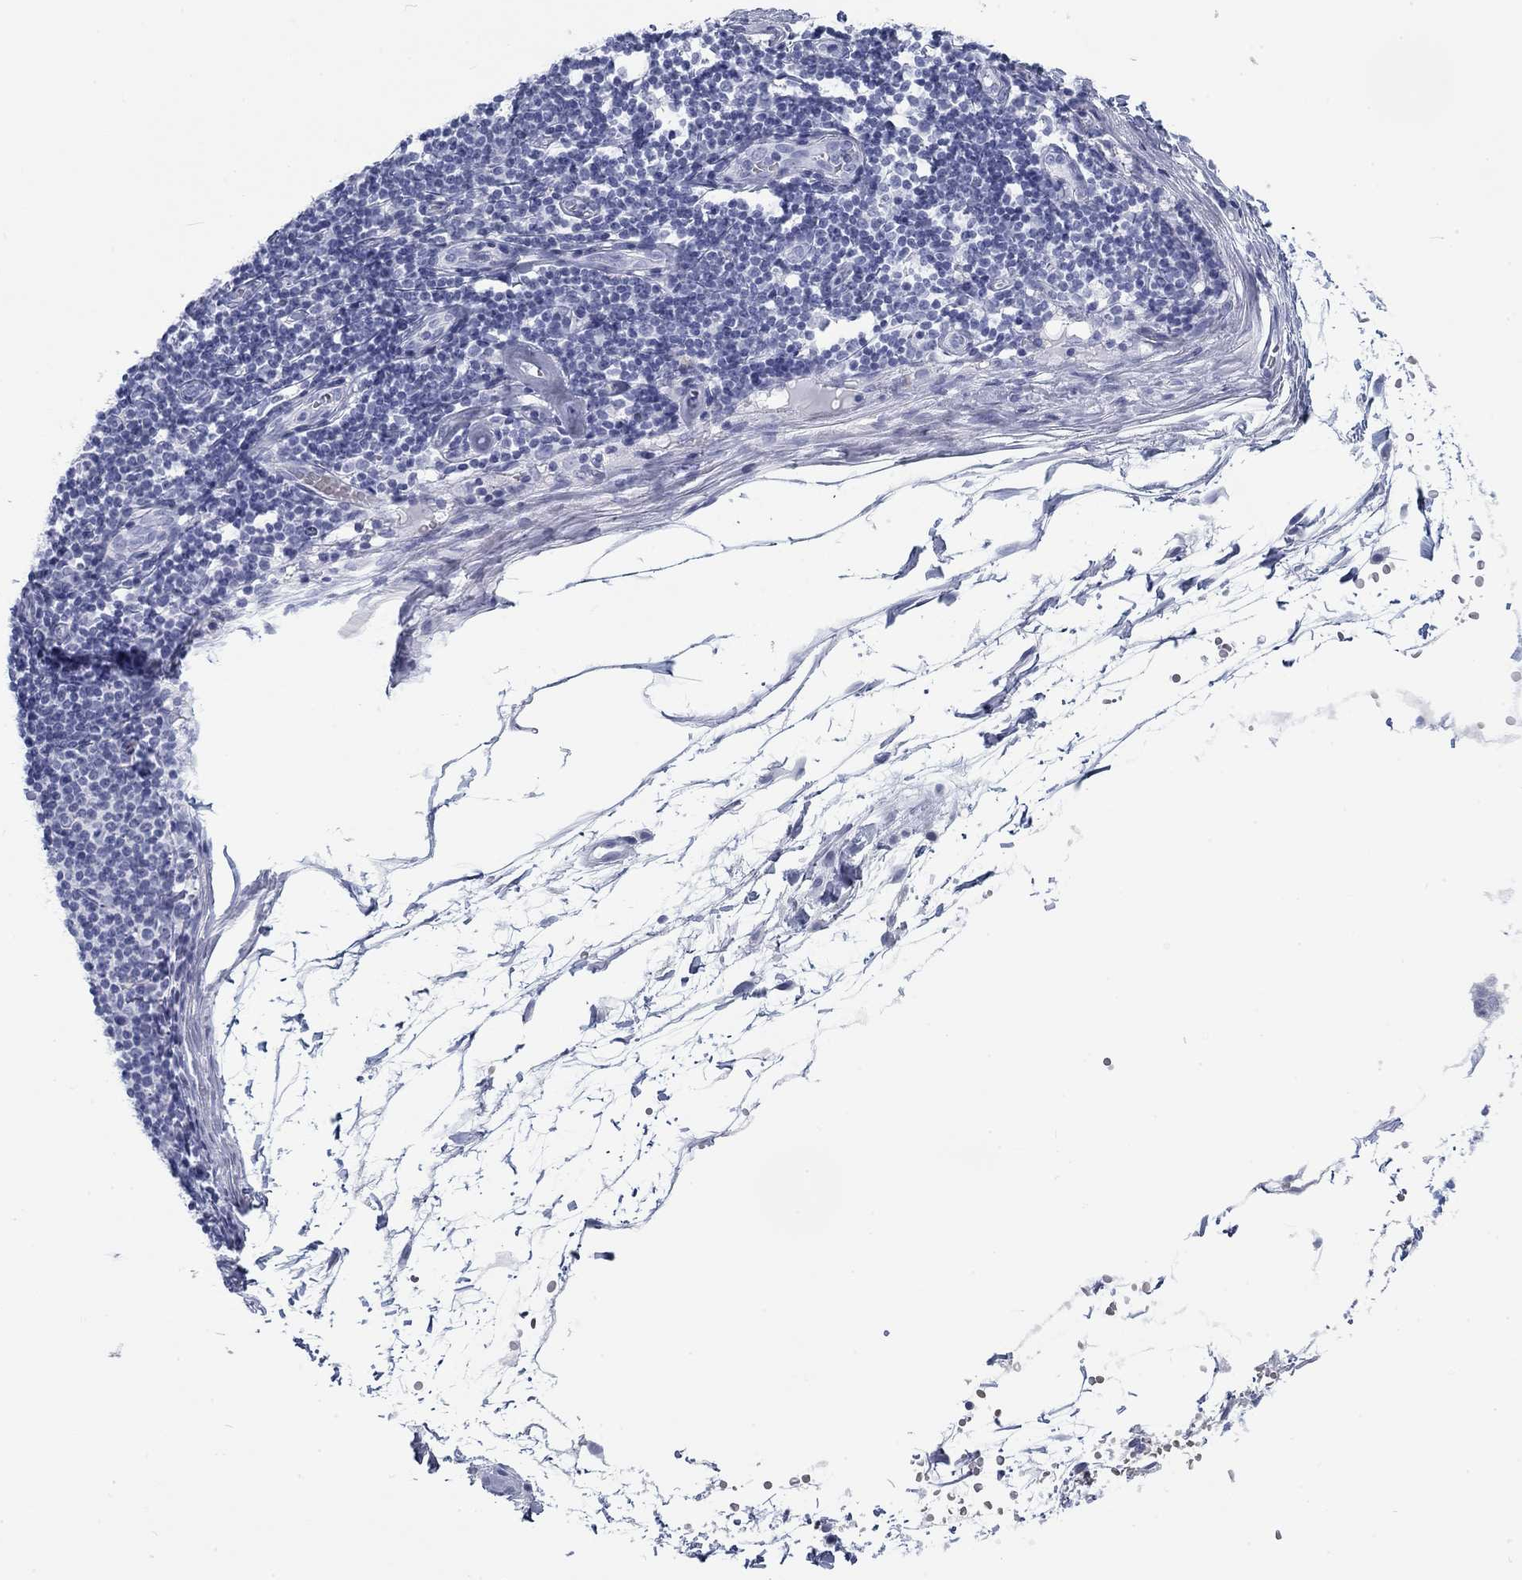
{"staining": {"intensity": "negative", "quantity": "none", "location": "none"}, "tissue": "melanoma", "cell_type": "Tumor cells", "image_type": "cancer", "snomed": [{"axis": "morphology", "description": "Malignant melanoma, Metastatic site"}, {"axis": "topography", "description": "Lymph node"}], "caption": "Immunohistochemistry (IHC) of melanoma reveals no positivity in tumor cells.", "gene": "CALB1", "patient": {"sex": "female", "age": 64}}